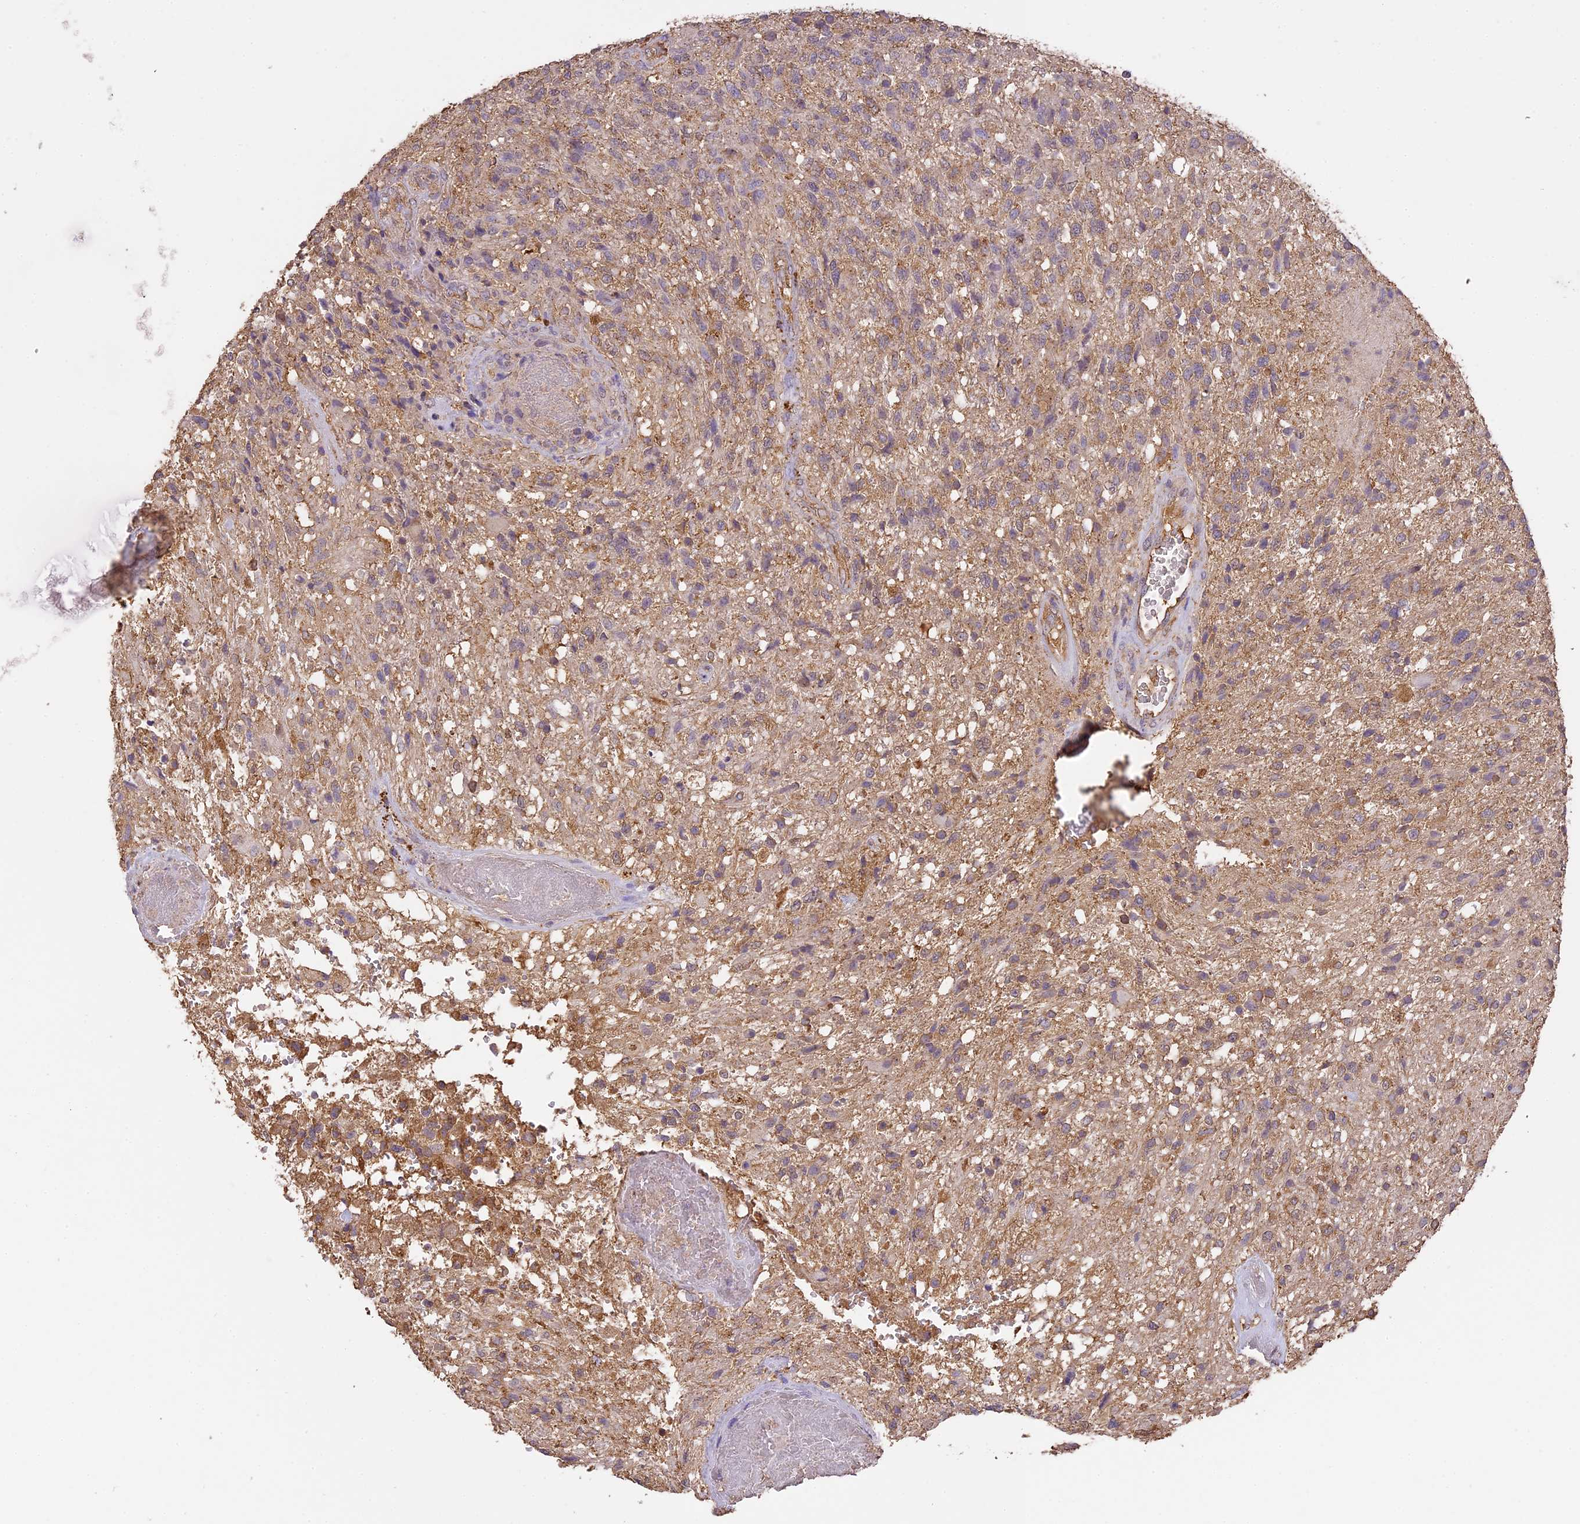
{"staining": {"intensity": "weak", "quantity": "<25%", "location": "cytoplasmic/membranous"}, "tissue": "glioma", "cell_type": "Tumor cells", "image_type": "cancer", "snomed": [{"axis": "morphology", "description": "Glioma, malignant, High grade"}, {"axis": "topography", "description": "Brain"}], "caption": "An image of high-grade glioma (malignant) stained for a protein shows no brown staining in tumor cells.", "gene": "ARHGAP19", "patient": {"sex": "male", "age": 56}}